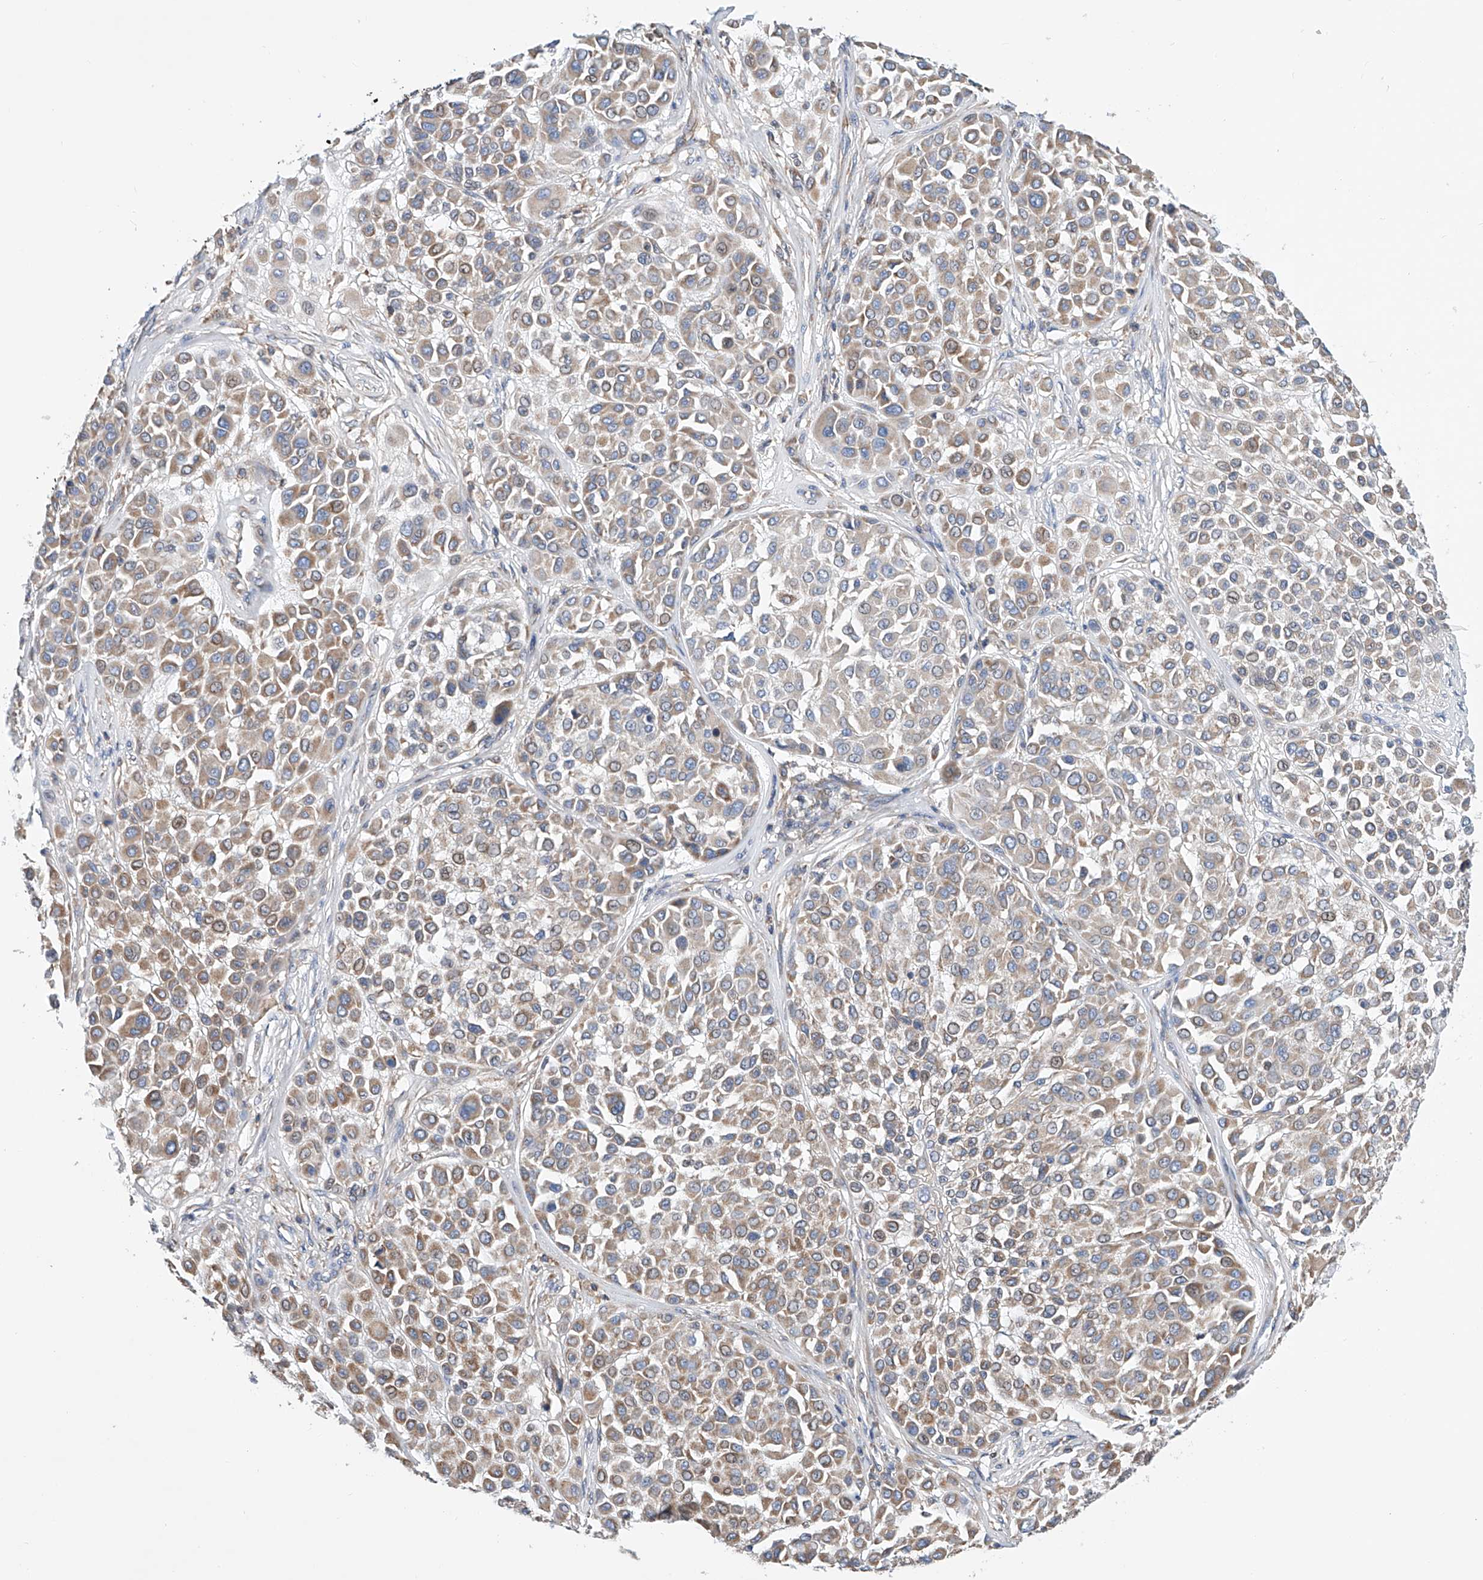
{"staining": {"intensity": "weak", "quantity": ">75%", "location": "cytoplasmic/membranous"}, "tissue": "melanoma", "cell_type": "Tumor cells", "image_type": "cancer", "snomed": [{"axis": "morphology", "description": "Malignant melanoma, Metastatic site"}, {"axis": "topography", "description": "Soft tissue"}], "caption": "IHC image of human malignant melanoma (metastatic site) stained for a protein (brown), which shows low levels of weak cytoplasmic/membranous positivity in about >75% of tumor cells.", "gene": "MAD2L1", "patient": {"sex": "male", "age": 41}}